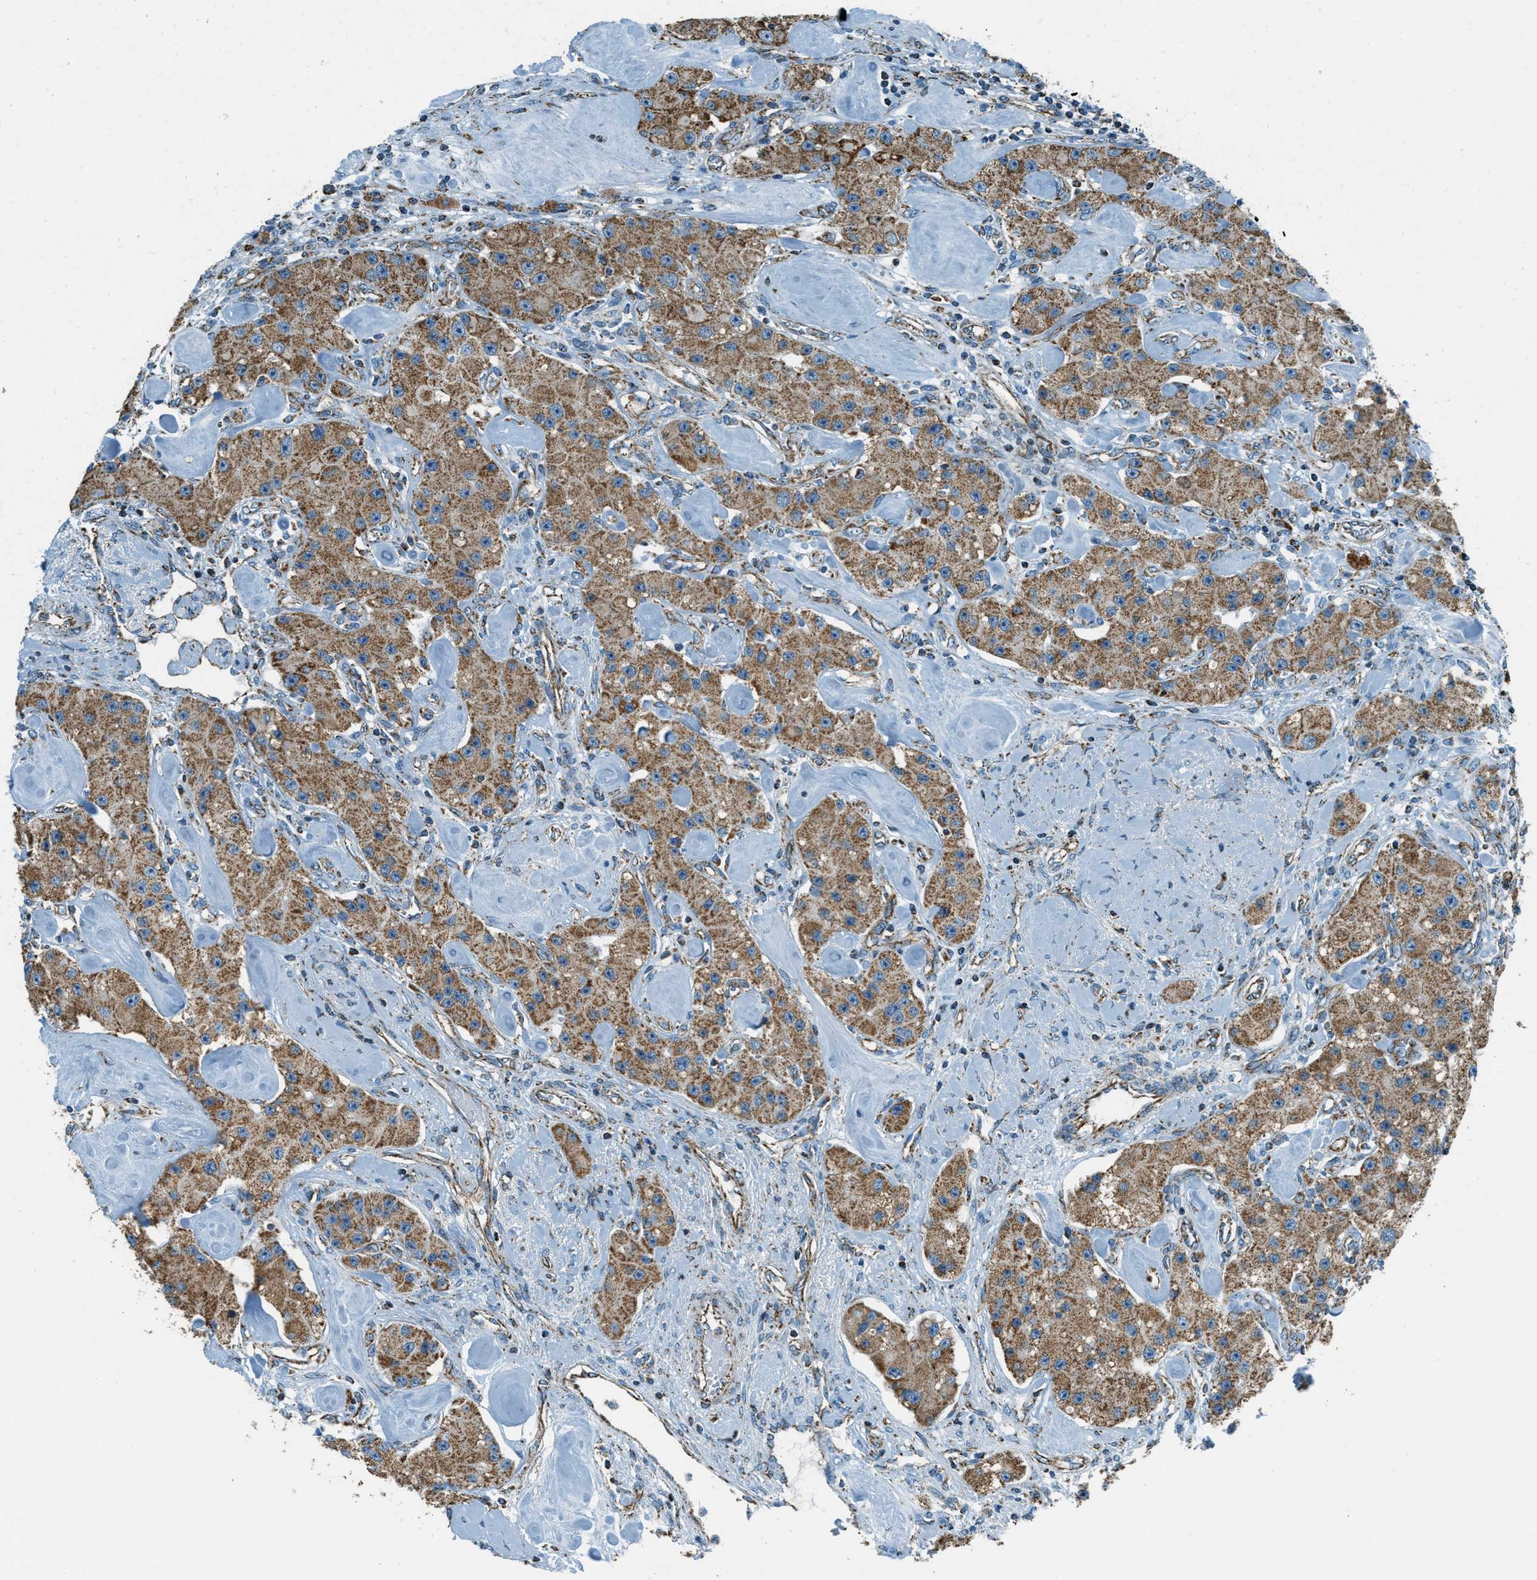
{"staining": {"intensity": "moderate", "quantity": ">75%", "location": "cytoplasmic/membranous"}, "tissue": "carcinoid", "cell_type": "Tumor cells", "image_type": "cancer", "snomed": [{"axis": "morphology", "description": "Carcinoid, malignant, NOS"}, {"axis": "topography", "description": "Pancreas"}], "caption": "A brown stain labels moderate cytoplasmic/membranous positivity of a protein in malignant carcinoid tumor cells.", "gene": "CHST15", "patient": {"sex": "male", "age": 41}}